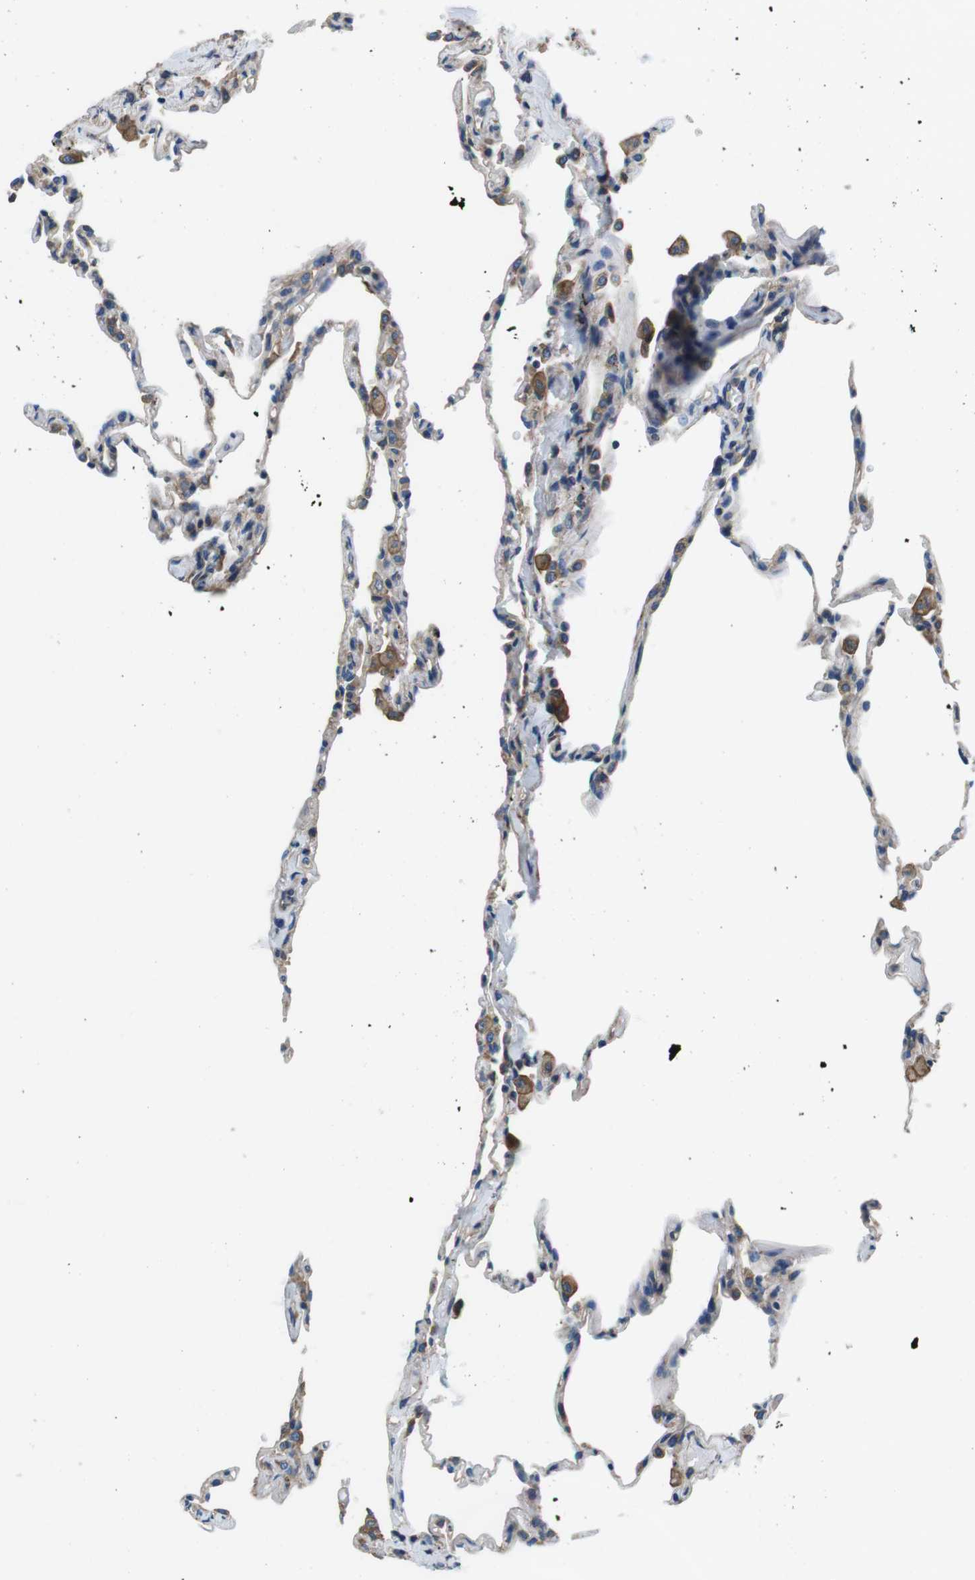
{"staining": {"intensity": "weak", "quantity": "25%-75%", "location": "cytoplasmic/membranous"}, "tissue": "lung", "cell_type": "Alveolar cells", "image_type": "normal", "snomed": [{"axis": "morphology", "description": "Normal tissue, NOS"}, {"axis": "topography", "description": "Lung"}], "caption": "Protein expression analysis of normal lung displays weak cytoplasmic/membranous expression in approximately 25%-75% of alveolar cells.", "gene": "DENND4C", "patient": {"sex": "male", "age": 59}}